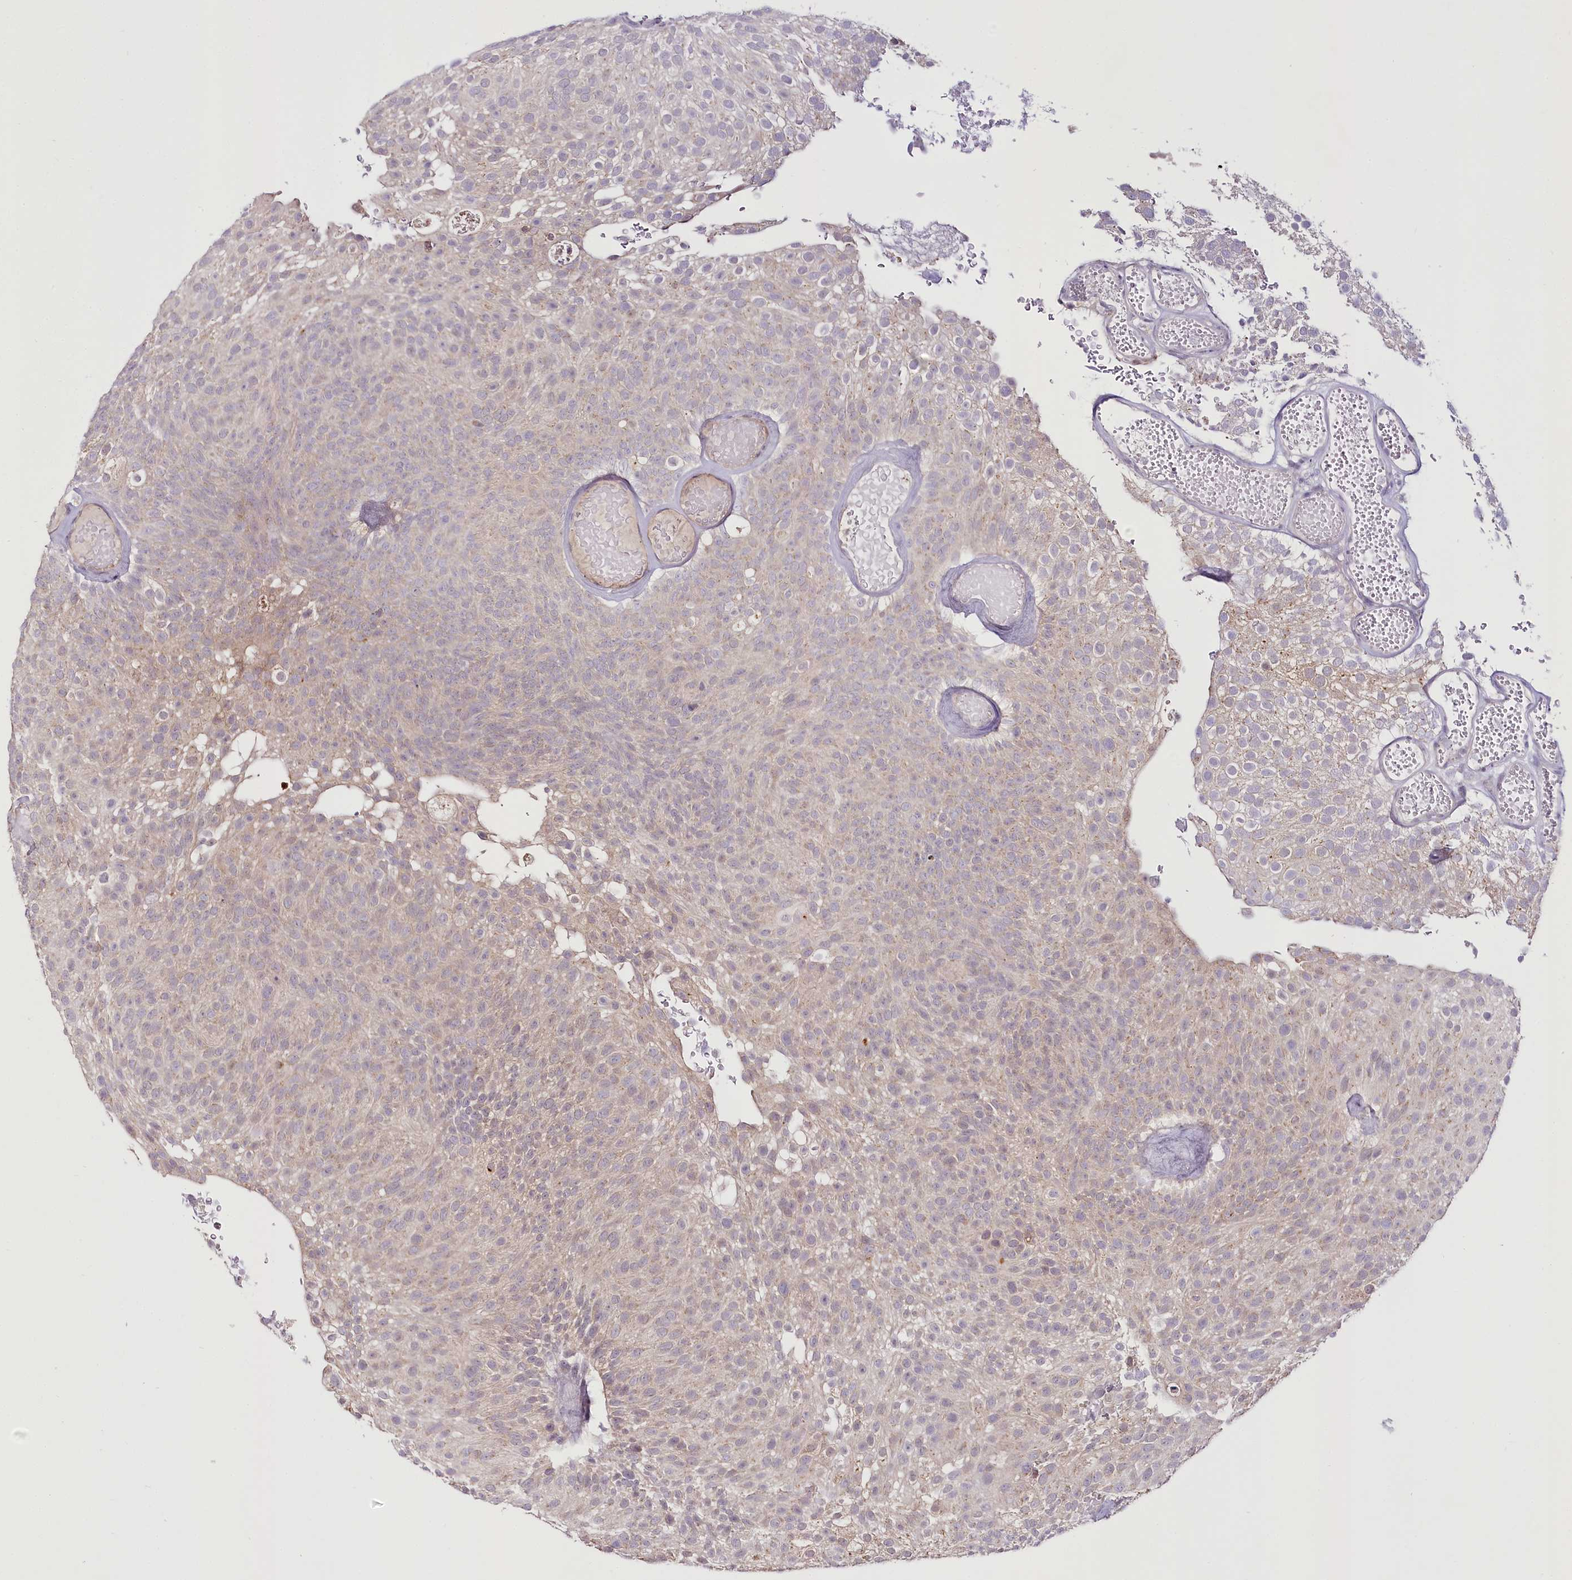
{"staining": {"intensity": "weak", "quantity": "25%-75%", "location": "cytoplasmic/membranous"}, "tissue": "urothelial cancer", "cell_type": "Tumor cells", "image_type": "cancer", "snomed": [{"axis": "morphology", "description": "Urothelial carcinoma, Low grade"}, {"axis": "topography", "description": "Urinary bladder"}], "caption": "This image reveals low-grade urothelial carcinoma stained with IHC to label a protein in brown. The cytoplasmic/membranous of tumor cells show weak positivity for the protein. Nuclei are counter-stained blue.", "gene": "VWA5A", "patient": {"sex": "male", "age": 78}}